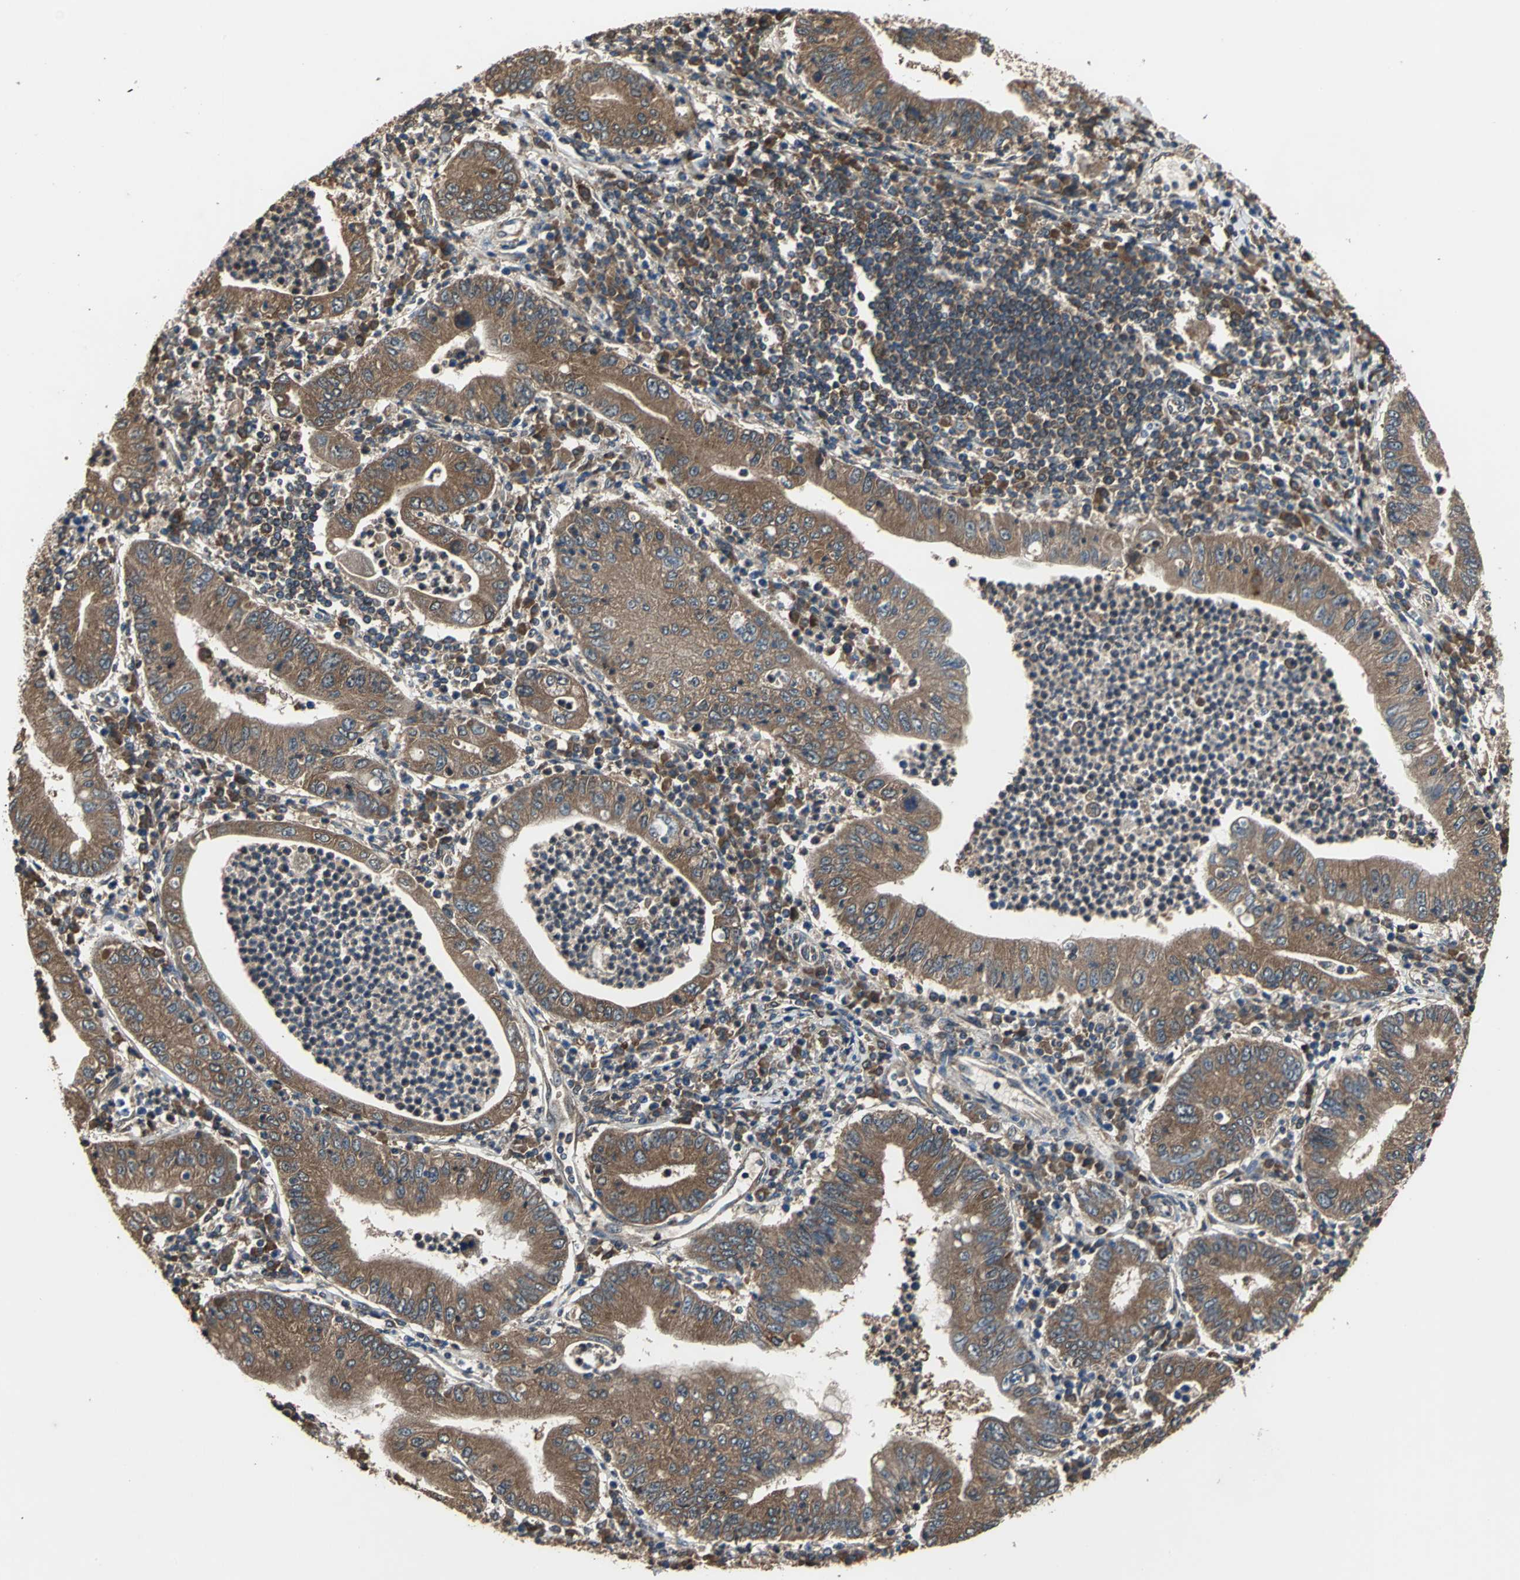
{"staining": {"intensity": "strong", "quantity": ">75%", "location": "cytoplasmic/membranous"}, "tissue": "stomach cancer", "cell_type": "Tumor cells", "image_type": "cancer", "snomed": [{"axis": "morphology", "description": "Normal tissue, NOS"}, {"axis": "morphology", "description": "Adenocarcinoma, NOS"}, {"axis": "topography", "description": "Esophagus"}, {"axis": "topography", "description": "Stomach, upper"}, {"axis": "topography", "description": "Peripheral nerve tissue"}], "caption": "Strong cytoplasmic/membranous staining for a protein is present in about >75% of tumor cells of stomach cancer using immunohistochemistry (IHC).", "gene": "ZNF608", "patient": {"sex": "male", "age": 62}}